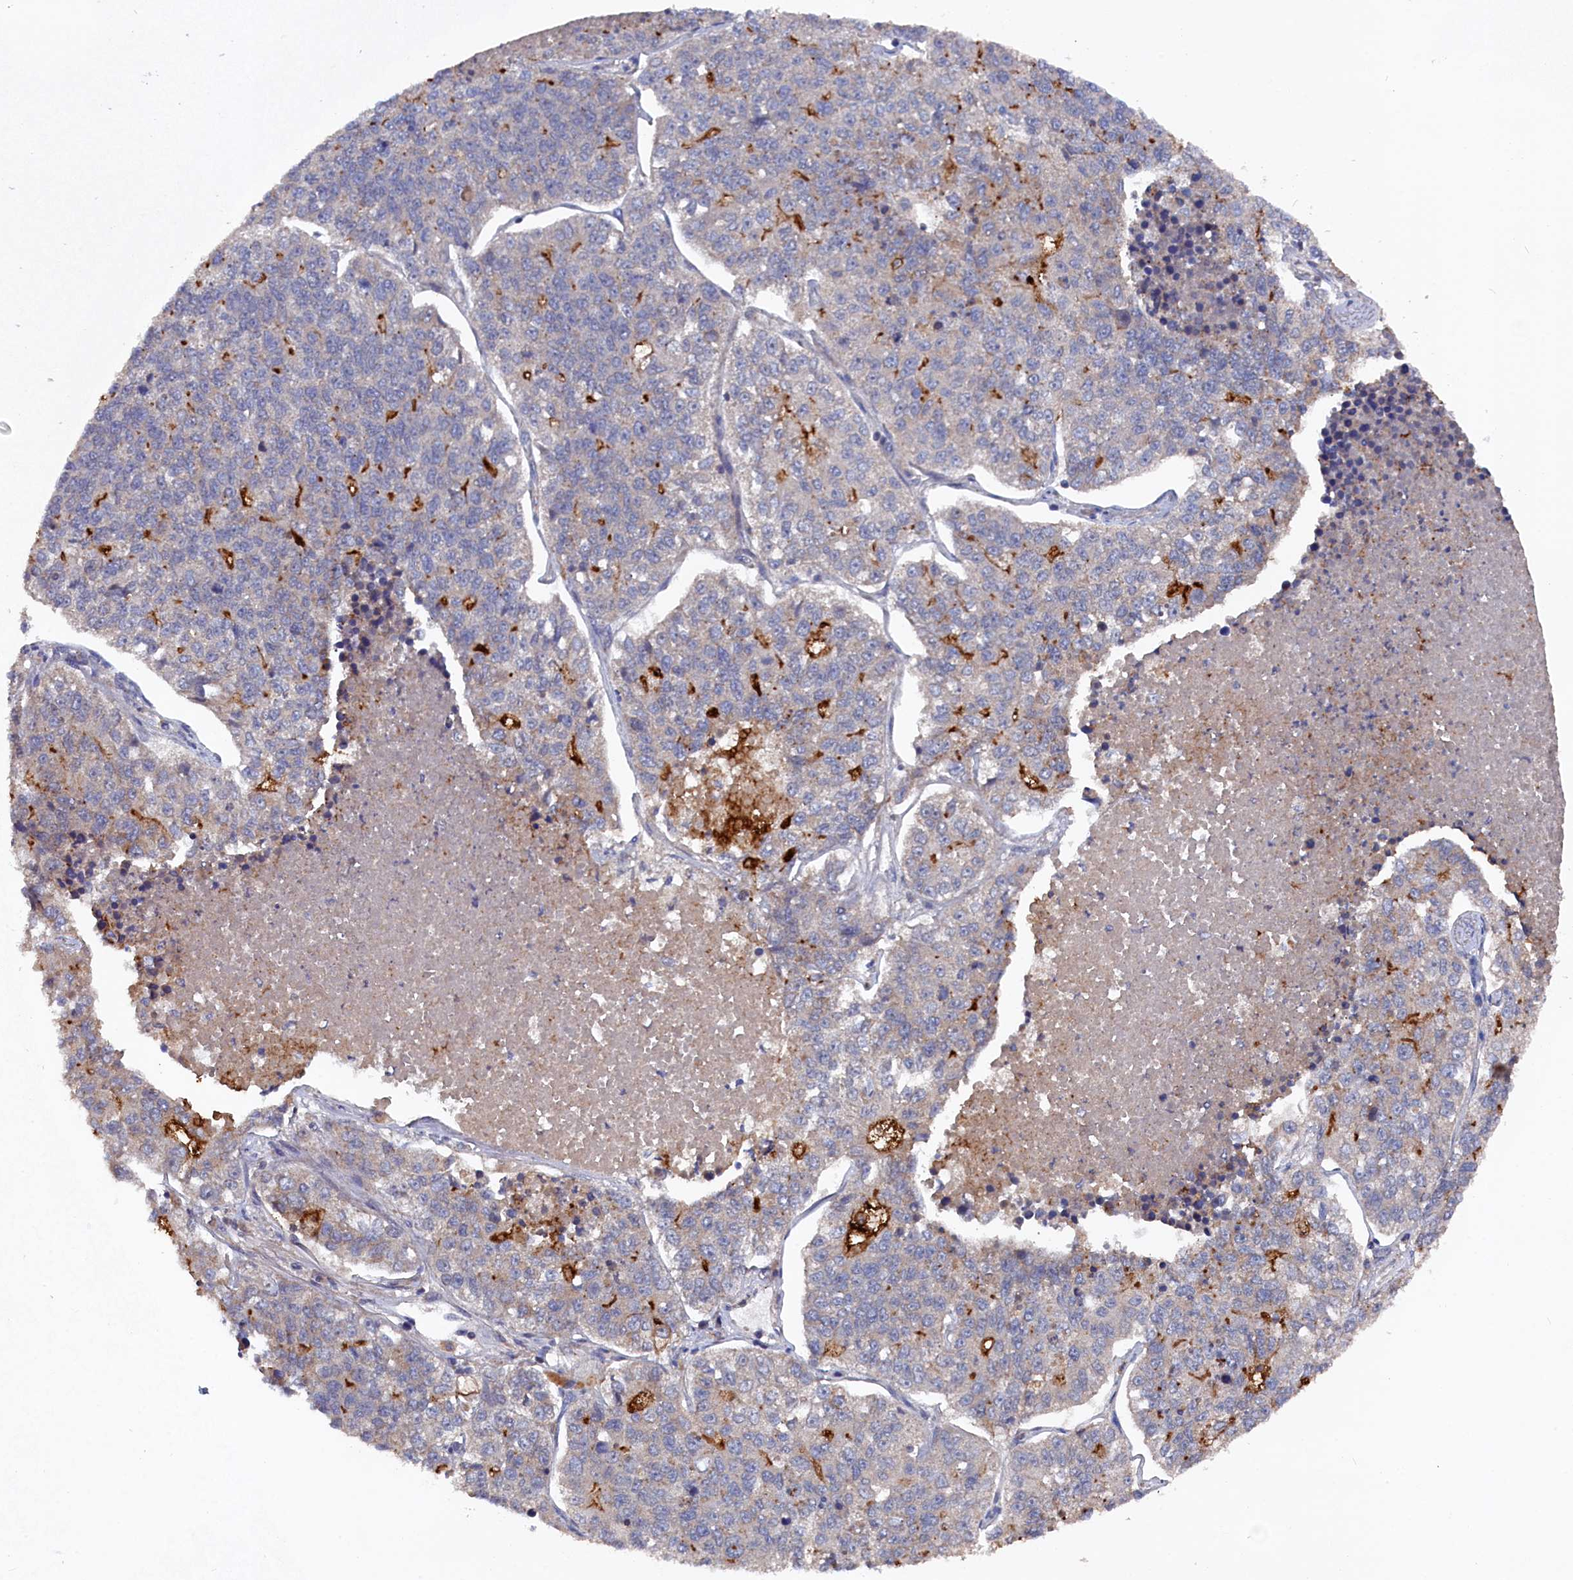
{"staining": {"intensity": "moderate", "quantity": "<25%", "location": "cytoplasmic/membranous"}, "tissue": "lung cancer", "cell_type": "Tumor cells", "image_type": "cancer", "snomed": [{"axis": "morphology", "description": "Adenocarcinoma, NOS"}, {"axis": "topography", "description": "Lung"}], "caption": "Lung cancer (adenocarcinoma) stained with DAB immunohistochemistry (IHC) exhibits low levels of moderate cytoplasmic/membranous staining in approximately <25% of tumor cells. (DAB (3,3'-diaminobenzidine) IHC, brown staining for protein, blue staining for nuclei).", "gene": "TMC5", "patient": {"sex": "male", "age": 49}}